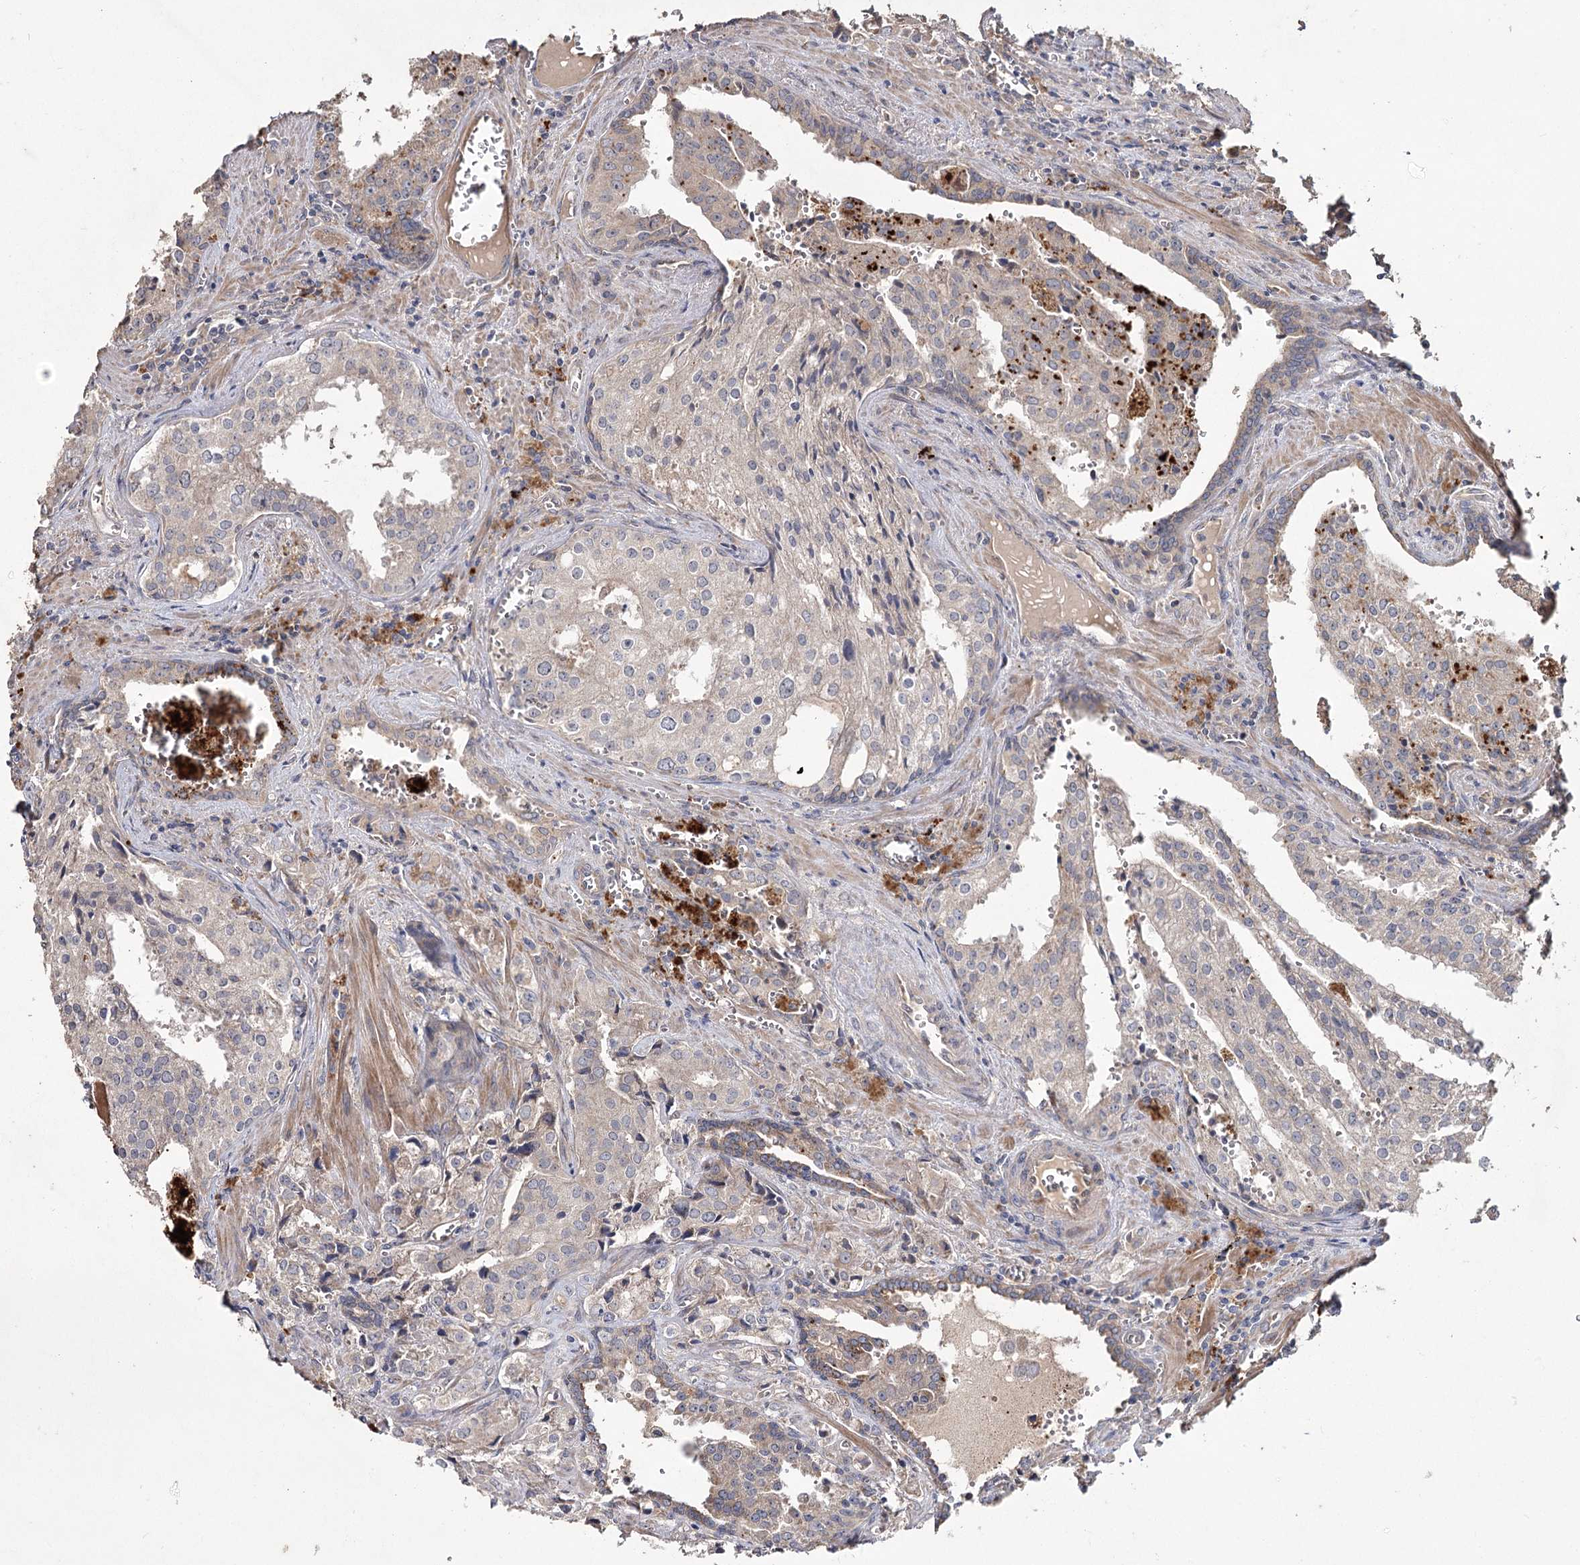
{"staining": {"intensity": "negative", "quantity": "none", "location": "none"}, "tissue": "prostate cancer", "cell_type": "Tumor cells", "image_type": "cancer", "snomed": [{"axis": "morphology", "description": "Adenocarcinoma, High grade"}, {"axis": "topography", "description": "Prostate"}], "caption": "Protein analysis of prostate cancer (high-grade adenocarcinoma) demonstrates no significant expression in tumor cells.", "gene": "RIN2", "patient": {"sex": "male", "age": 68}}